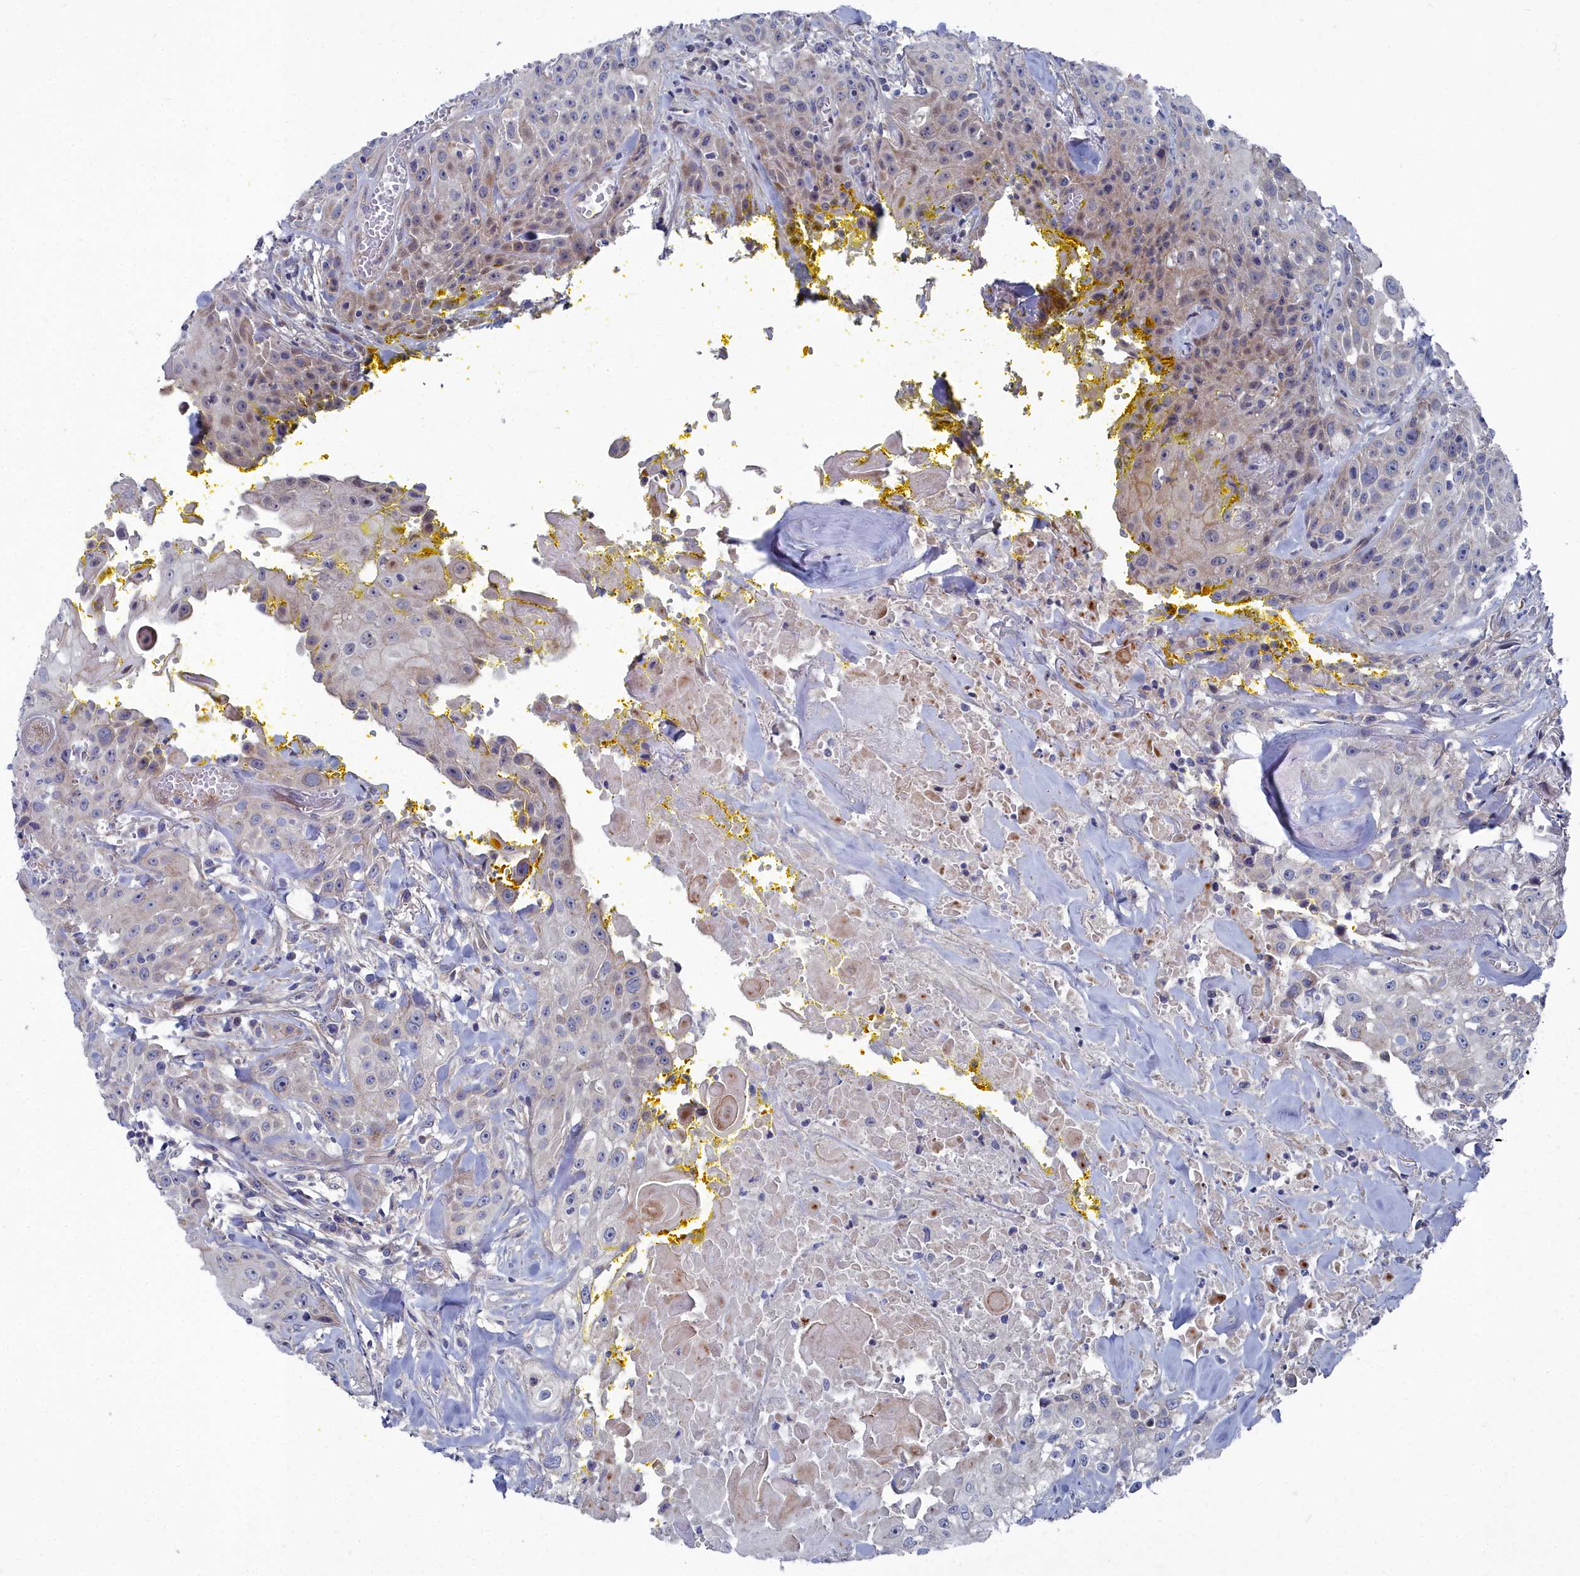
{"staining": {"intensity": "strong", "quantity": "<25%", "location": "cytoplasmic/membranous"}, "tissue": "head and neck cancer", "cell_type": "Tumor cells", "image_type": "cancer", "snomed": [{"axis": "morphology", "description": "Squamous cell carcinoma, NOS"}, {"axis": "topography", "description": "Oral tissue"}, {"axis": "topography", "description": "Head-Neck"}], "caption": "The photomicrograph reveals staining of head and neck cancer (squamous cell carcinoma), revealing strong cytoplasmic/membranous protein staining (brown color) within tumor cells.", "gene": "SHISAL2A", "patient": {"sex": "female", "age": 82}}